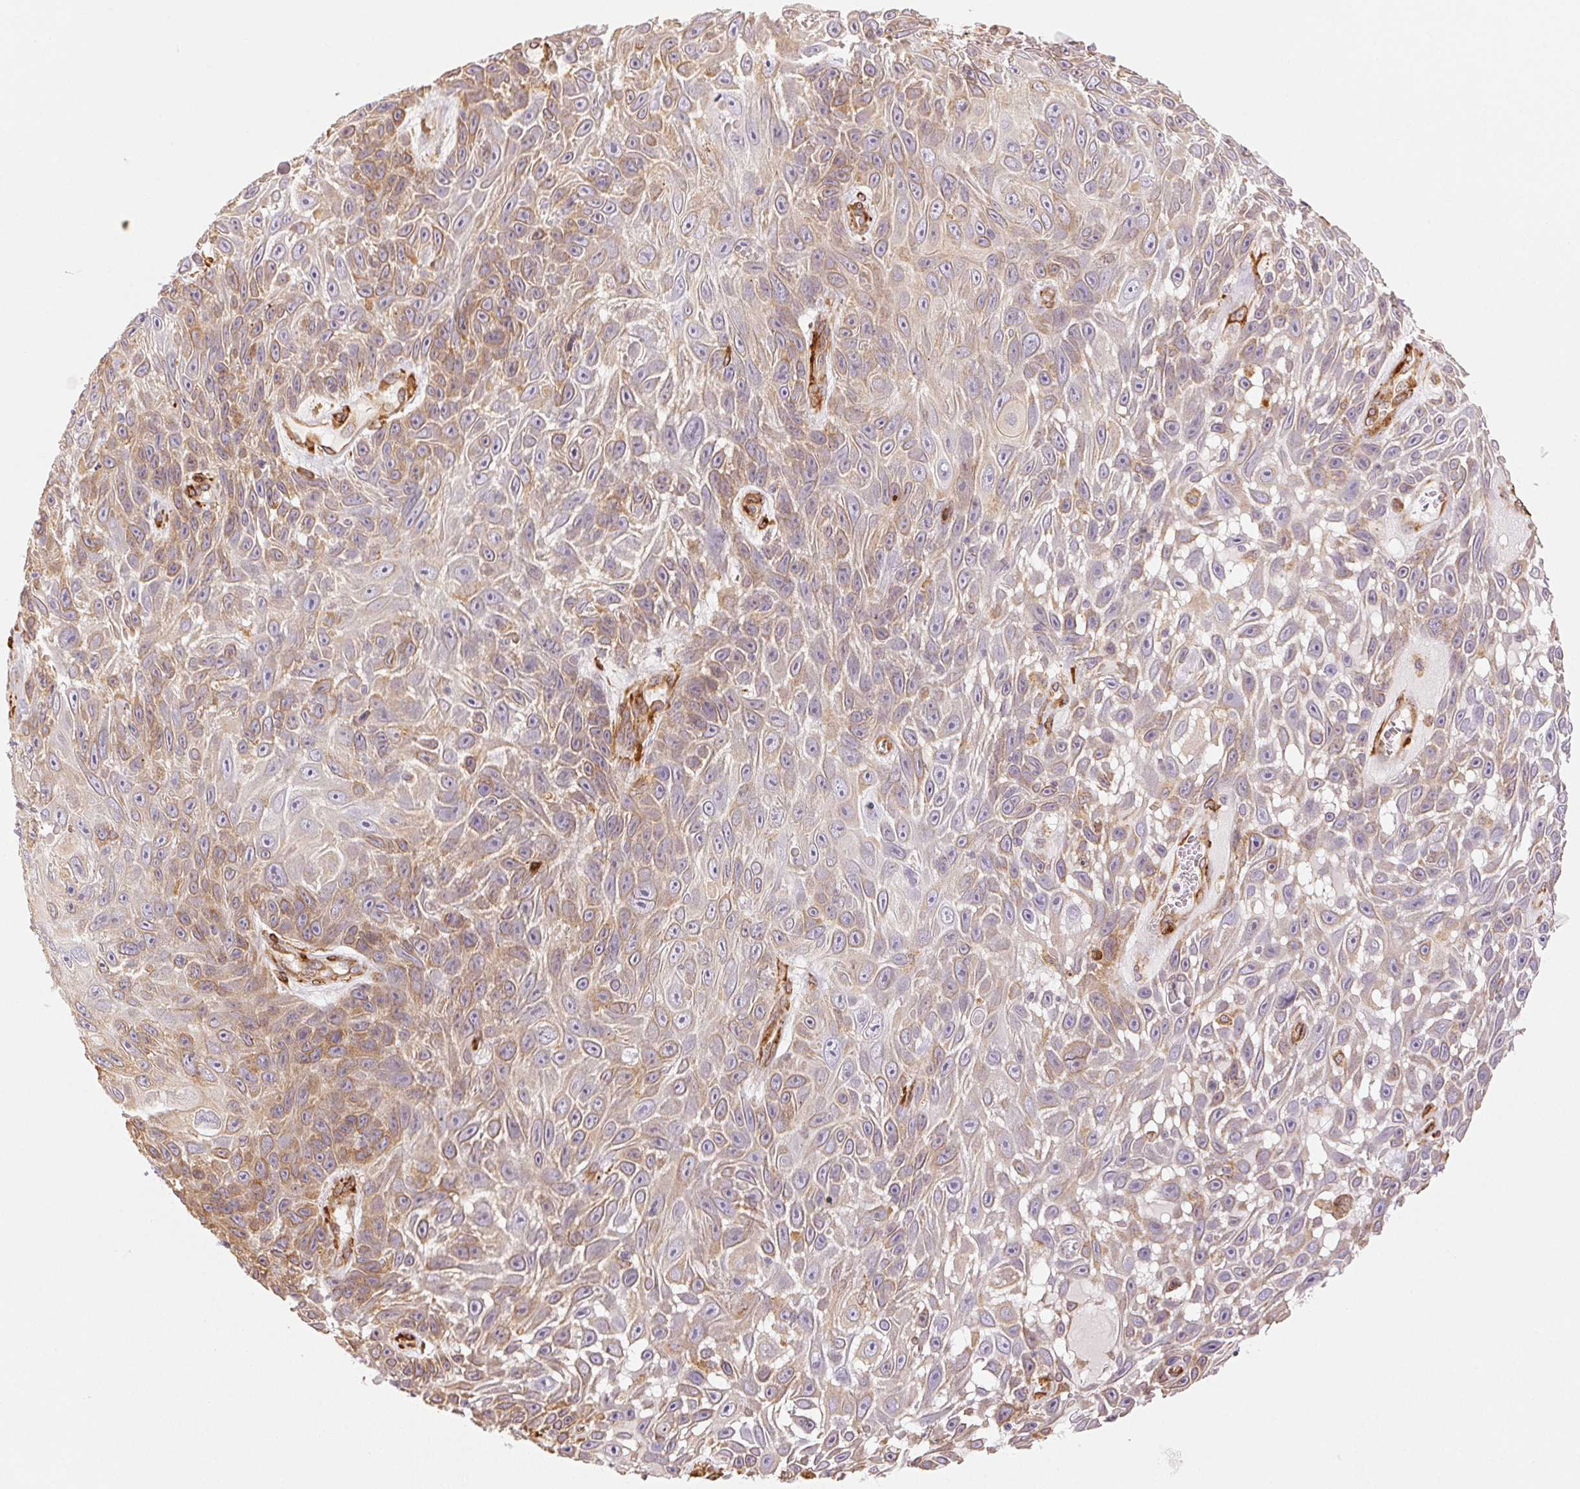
{"staining": {"intensity": "weak", "quantity": ">75%", "location": "cytoplasmic/membranous"}, "tissue": "skin cancer", "cell_type": "Tumor cells", "image_type": "cancer", "snomed": [{"axis": "morphology", "description": "Squamous cell carcinoma, NOS"}, {"axis": "topography", "description": "Skin"}], "caption": "Squamous cell carcinoma (skin) stained for a protein reveals weak cytoplasmic/membranous positivity in tumor cells.", "gene": "RCN3", "patient": {"sex": "male", "age": 82}}